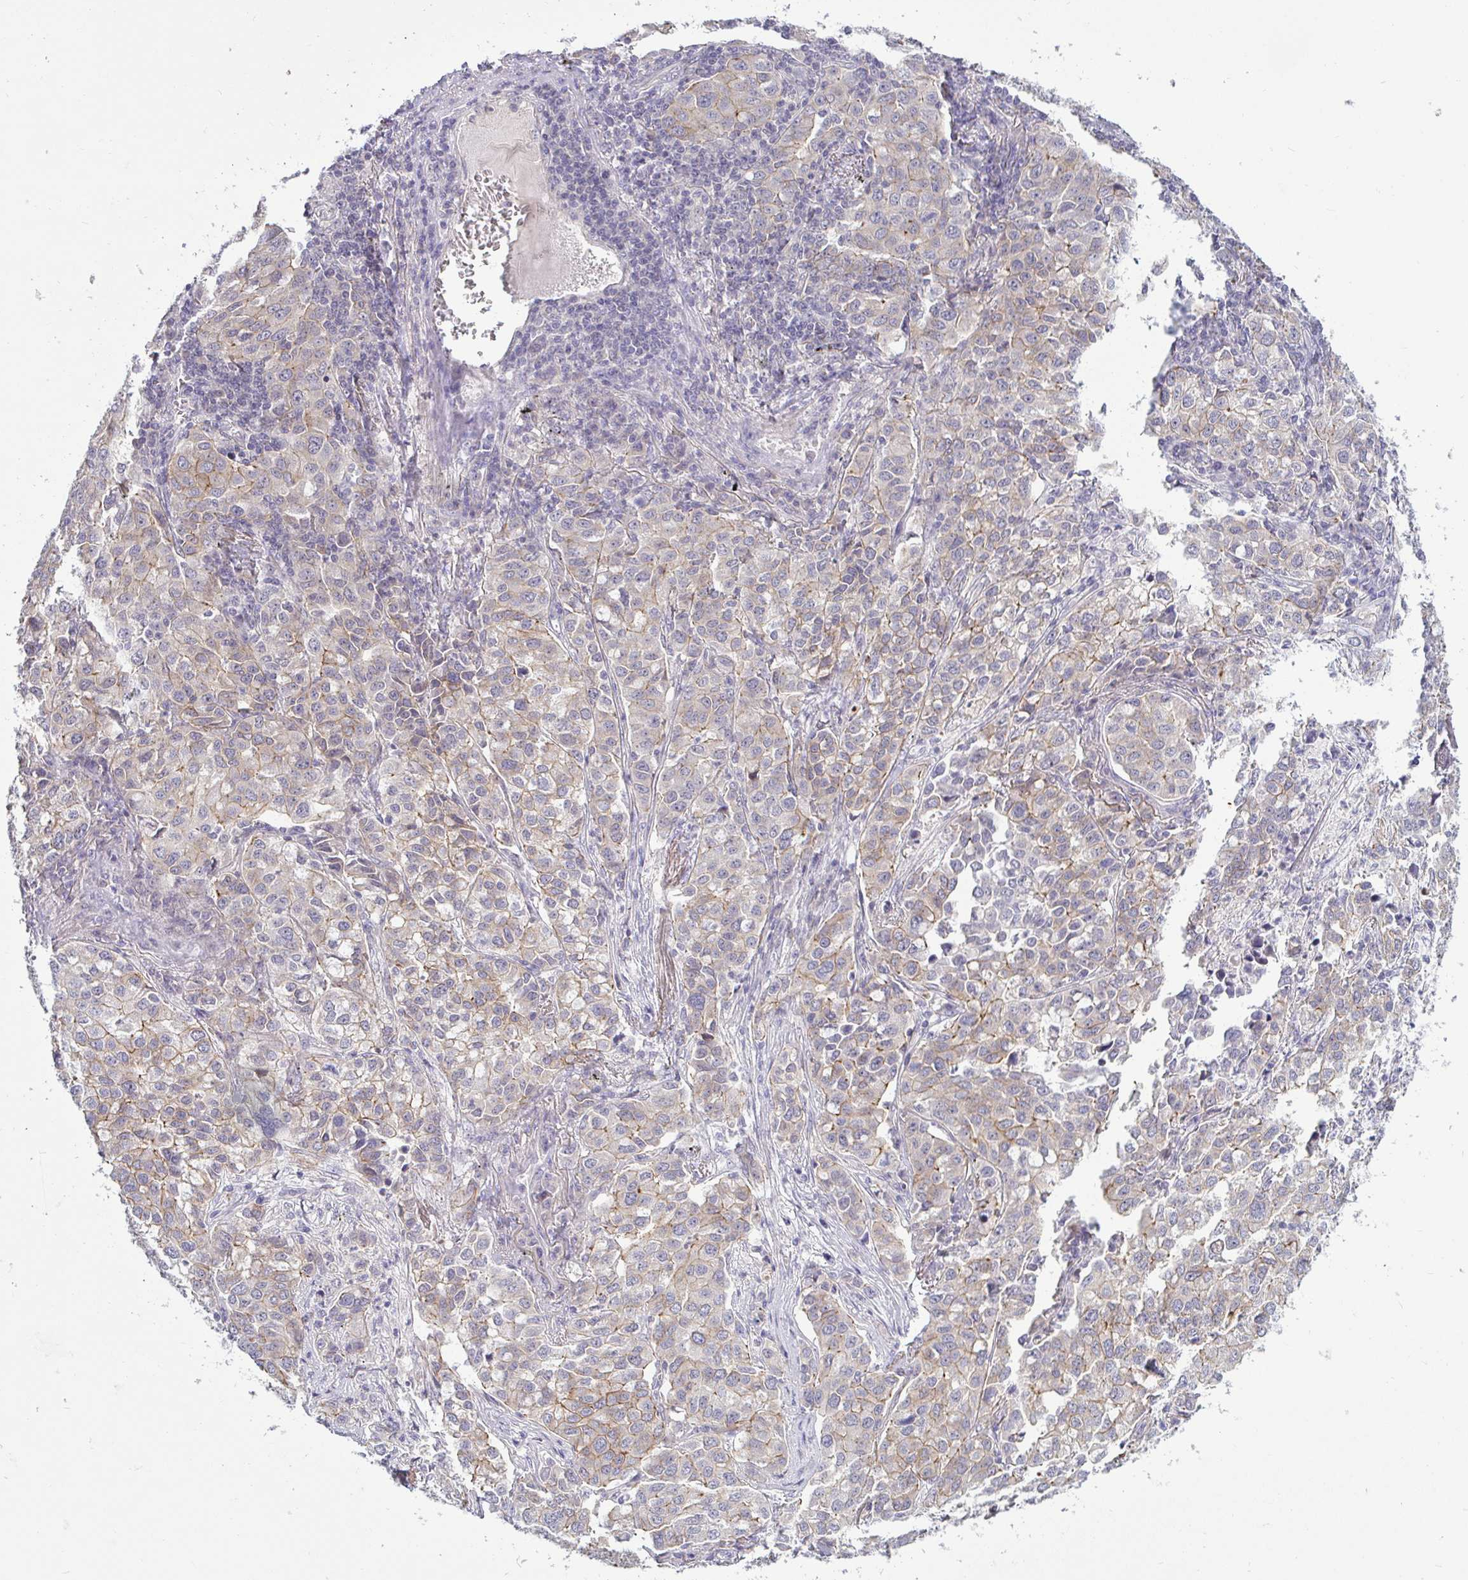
{"staining": {"intensity": "moderate", "quantity": "25%-75%", "location": "cytoplasmic/membranous"}, "tissue": "lung cancer", "cell_type": "Tumor cells", "image_type": "cancer", "snomed": [{"axis": "morphology", "description": "Adenocarcinoma, NOS"}, {"axis": "morphology", "description": "Adenocarcinoma, metastatic, NOS"}, {"axis": "topography", "description": "Lymph node"}, {"axis": "topography", "description": "Lung"}], "caption": "Immunohistochemistry (IHC) (DAB (3,3'-diaminobenzidine)) staining of adenocarcinoma (lung) reveals moderate cytoplasmic/membranous protein expression in about 25%-75% of tumor cells. (IHC, brightfield microscopy, high magnification).", "gene": "GSTM1", "patient": {"sex": "female", "age": 65}}